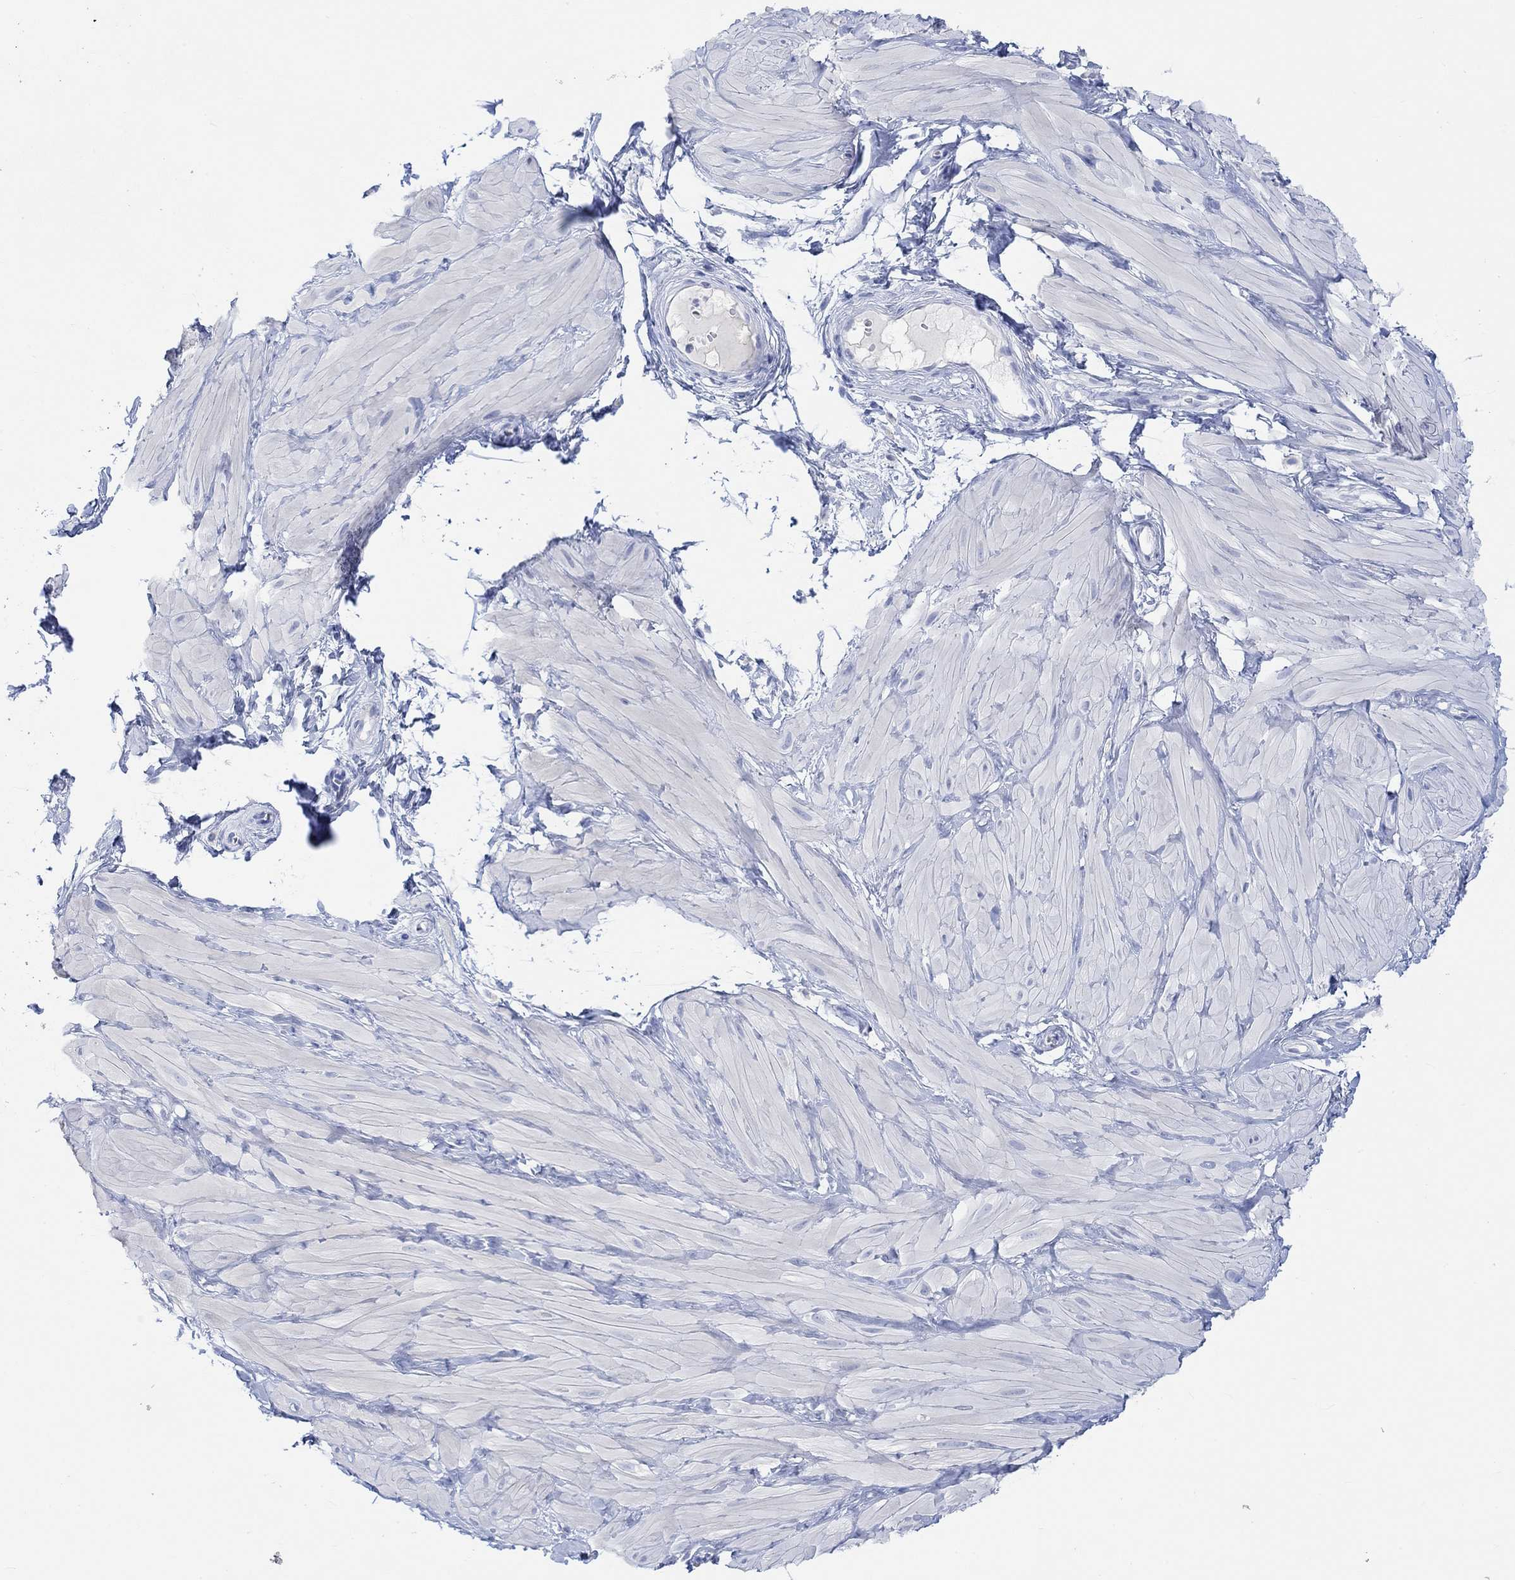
{"staining": {"intensity": "negative", "quantity": "none", "location": "none"}, "tissue": "adipose tissue", "cell_type": "Adipocytes", "image_type": "normal", "snomed": [{"axis": "morphology", "description": "Normal tissue, NOS"}, {"axis": "topography", "description": "Smooth muscle"}, {"axis": "topography", "description": "Peripheral nerve tissue"}], "caption": "A high-resolution histopathology image shows IHC staining of normal adipose tissue, which reveals no significant staining in adipocytes.", "gene": "CALCA", "patient": {"sex": "male", "age": 22}}